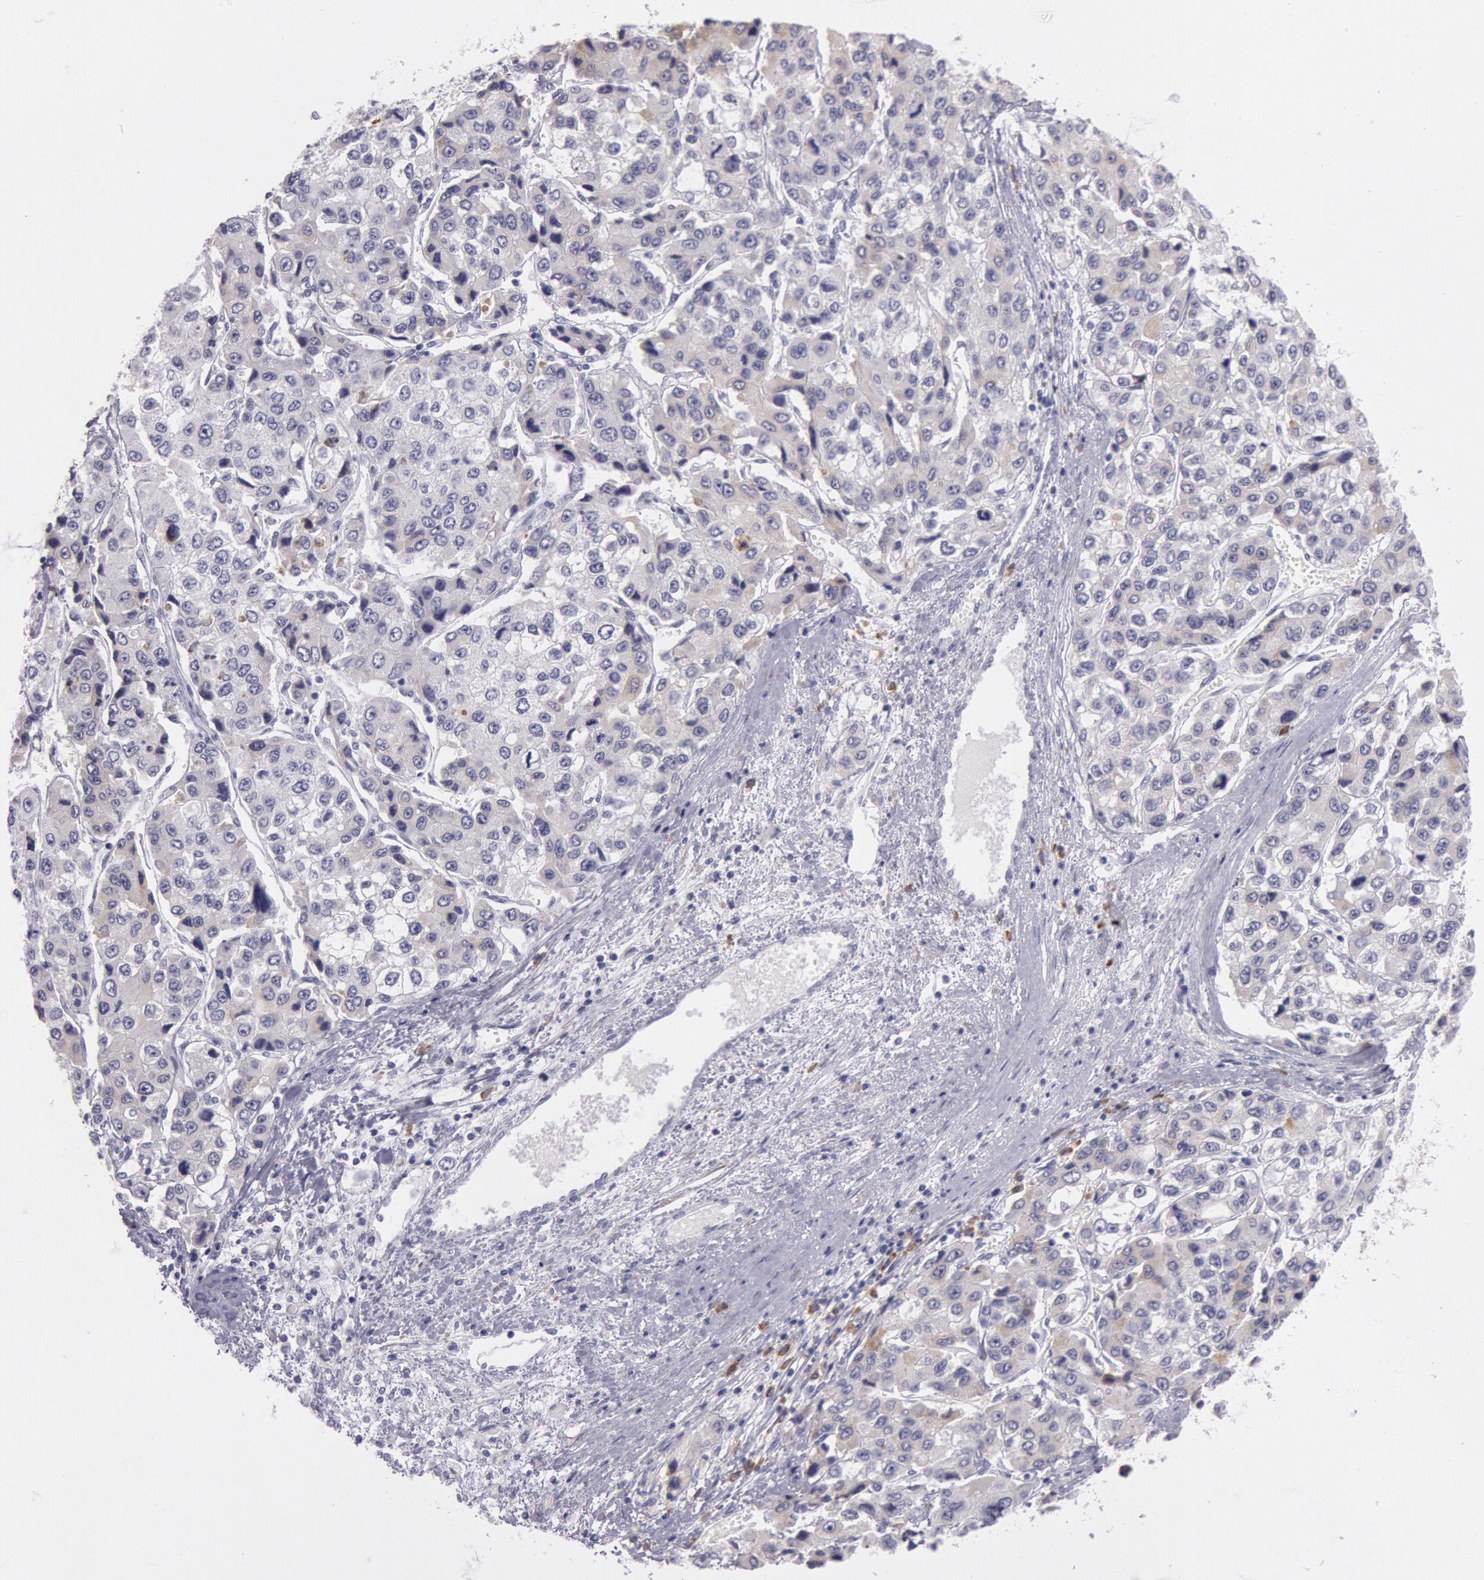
{"staining": {"intensity": "weak", "quantity": "25%-75%", "location": "cytoplasmic/membranous"}, "tissue": "liver cancer", "cell_type": "Tumor cells", "image_type": "cancer", "snomed": [{"axis": "morphology", "description": "Carcinoma, Hepatocellular, NOS"}, {"axis": "topography", "description": "Liver"}], "caption": "Protein expression by immunohistochemistry shows weak cytoplasmic/membranous expression in about 25%-75% of tumor cells in liver hepatocellular carcinoma. (IHC, brightfield microscopy, high magnification).", "gene": "CIDEB", "patient": {"sex": "female", "age": 66}}